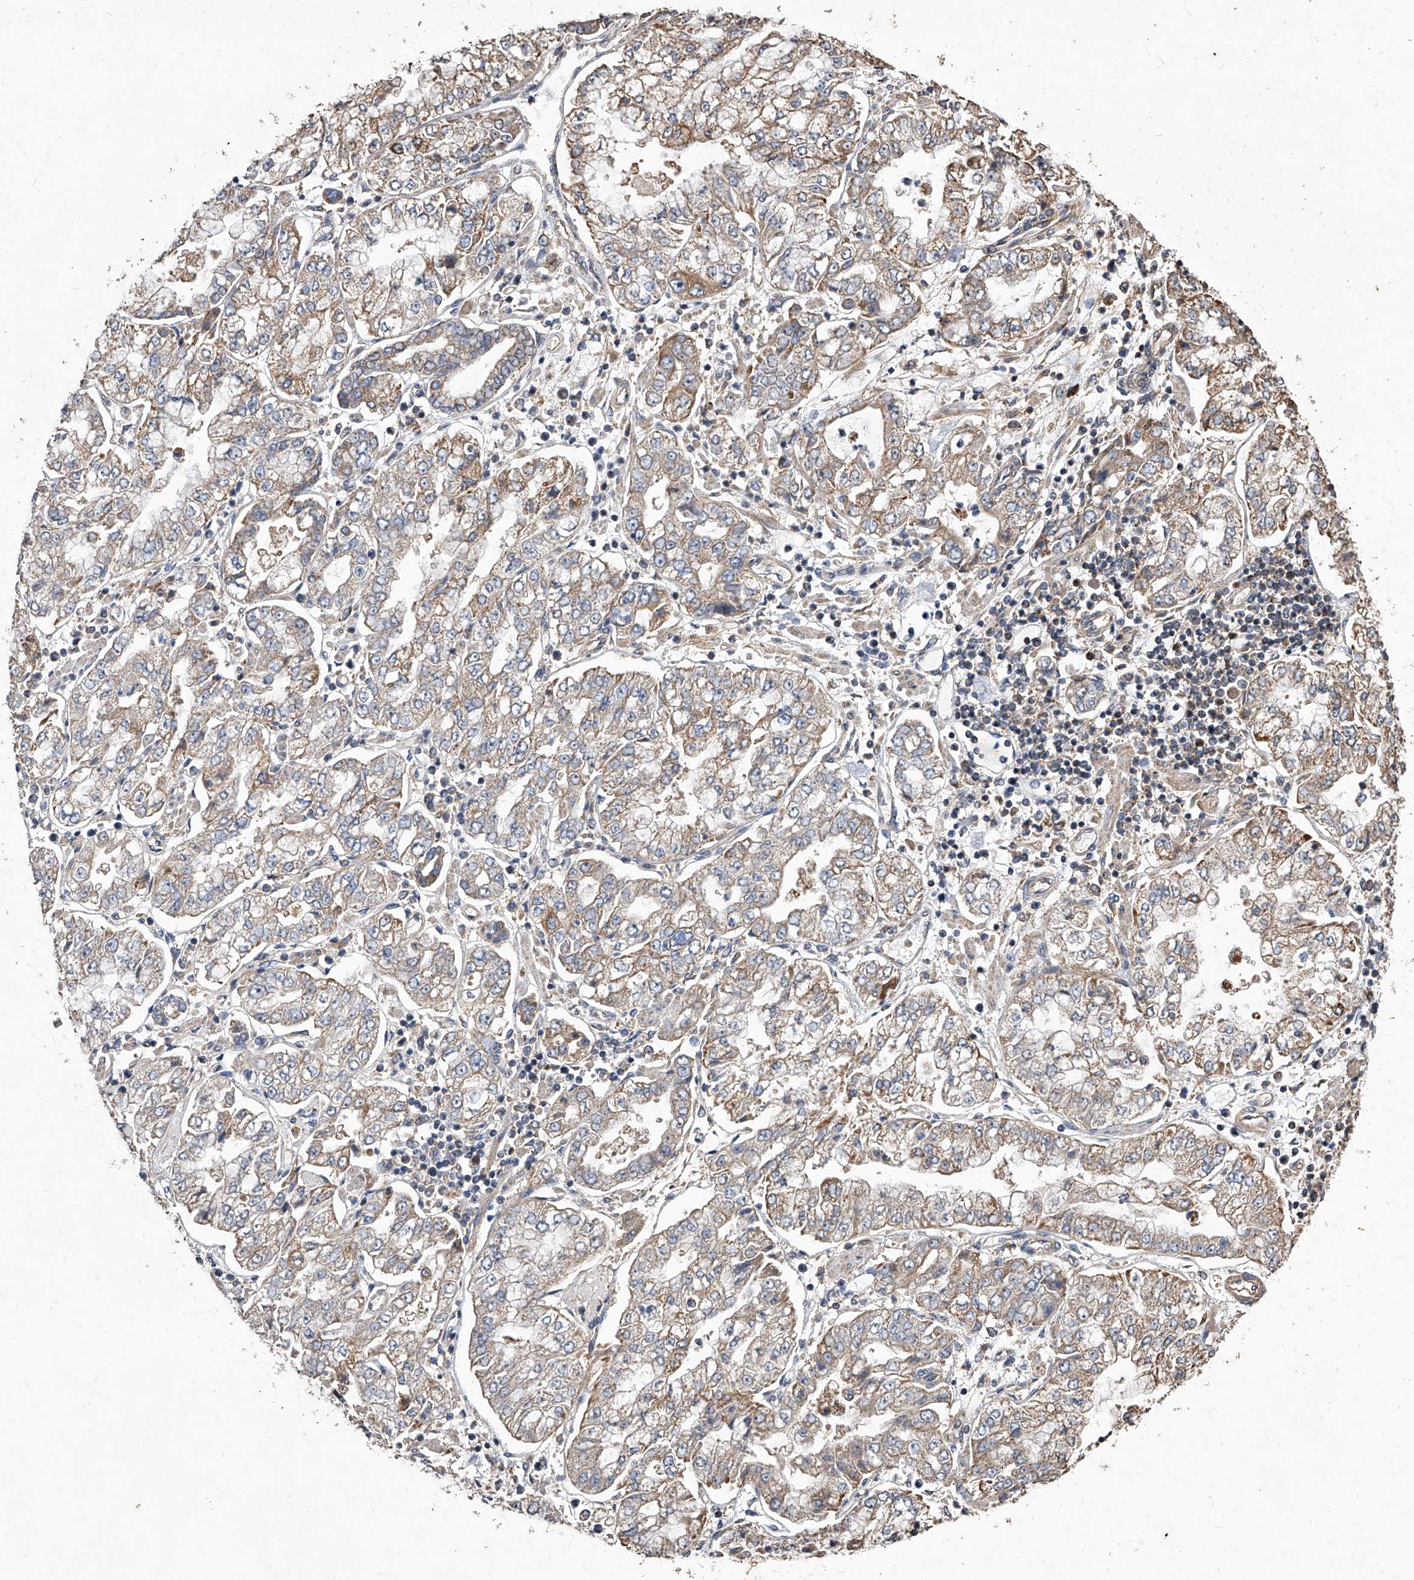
{"staining": {"intensity": "moderate", "quantity": ">75%", "location": "cytoplasmic/membranous"}, "tissue": "stomach cancer", "cell_type": "Tumor cells", "image_type": "cancer", "snomed": [{"axis": "morphology", "description": "Adenocarcinoma, NOS"}, {"axis": "topography", "description": "Stomach"}], "caption": "A micrograph of human stomach cancer stained for a protein reveals moderate cytoplasmic/membranous brown staining in tumor cells. (Brightfield microscopy of DAB IHC at high magnification).", "gene": "LTV1", "patient": {"sex": "male", "age": 76}}